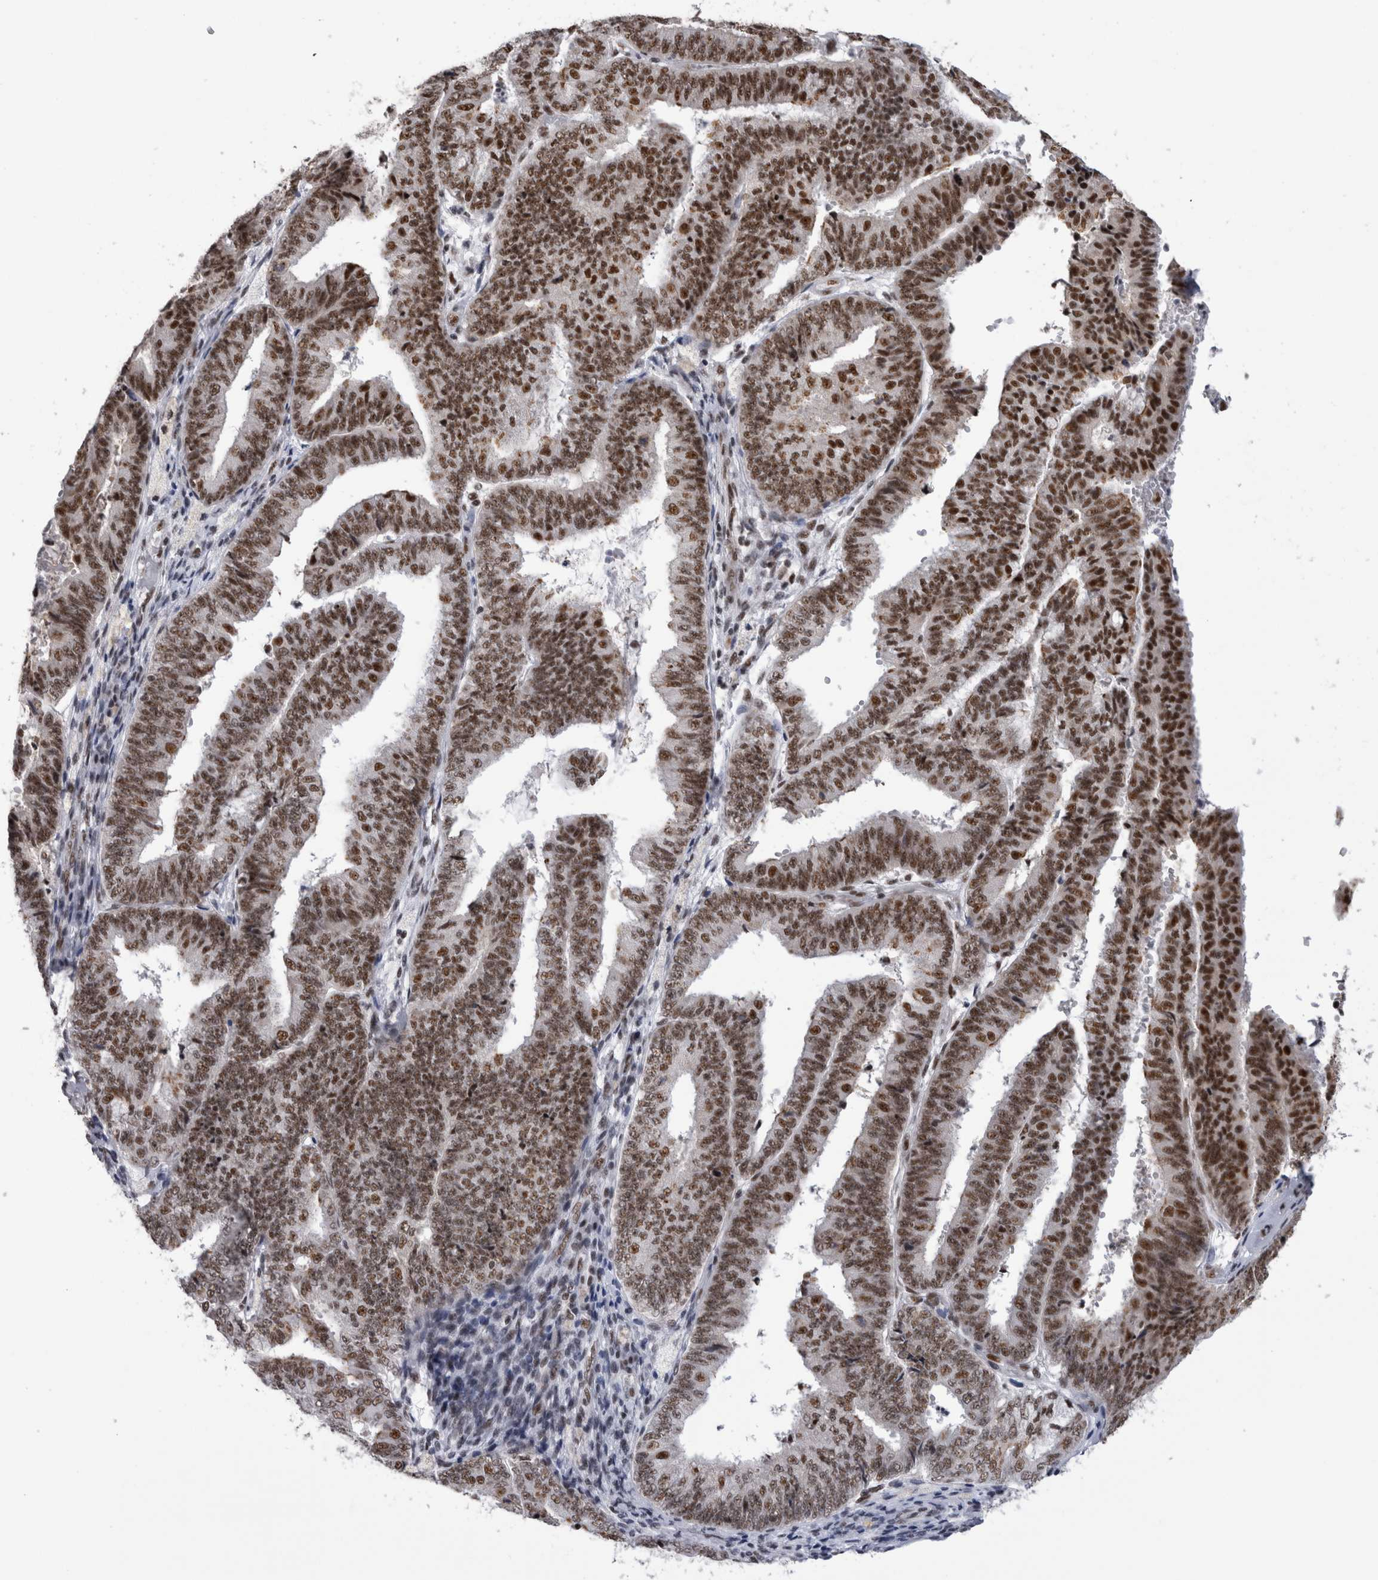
{"staining": {"intensity": "moderate", "quantity": ">75%", "location": "nuclear"}, "tissue": "endometrial cancer", "cell_type": "Tumor cells", "image_type": "cancer", "snomed": [{"axis": "morphology", "description": "Adenocarcinoma, NOS"}, {"axis": "topography", "description": "Endometrium"}], "caption": "A histopathology image showing moderate nuclear positivity in approximately >75% of tumor cells in adenocarcinoma (endometrial), as visualized by brown immunohistochemical staining.", "gene": "CDK11A", "patient": {"sex": "female", "age": 63}}